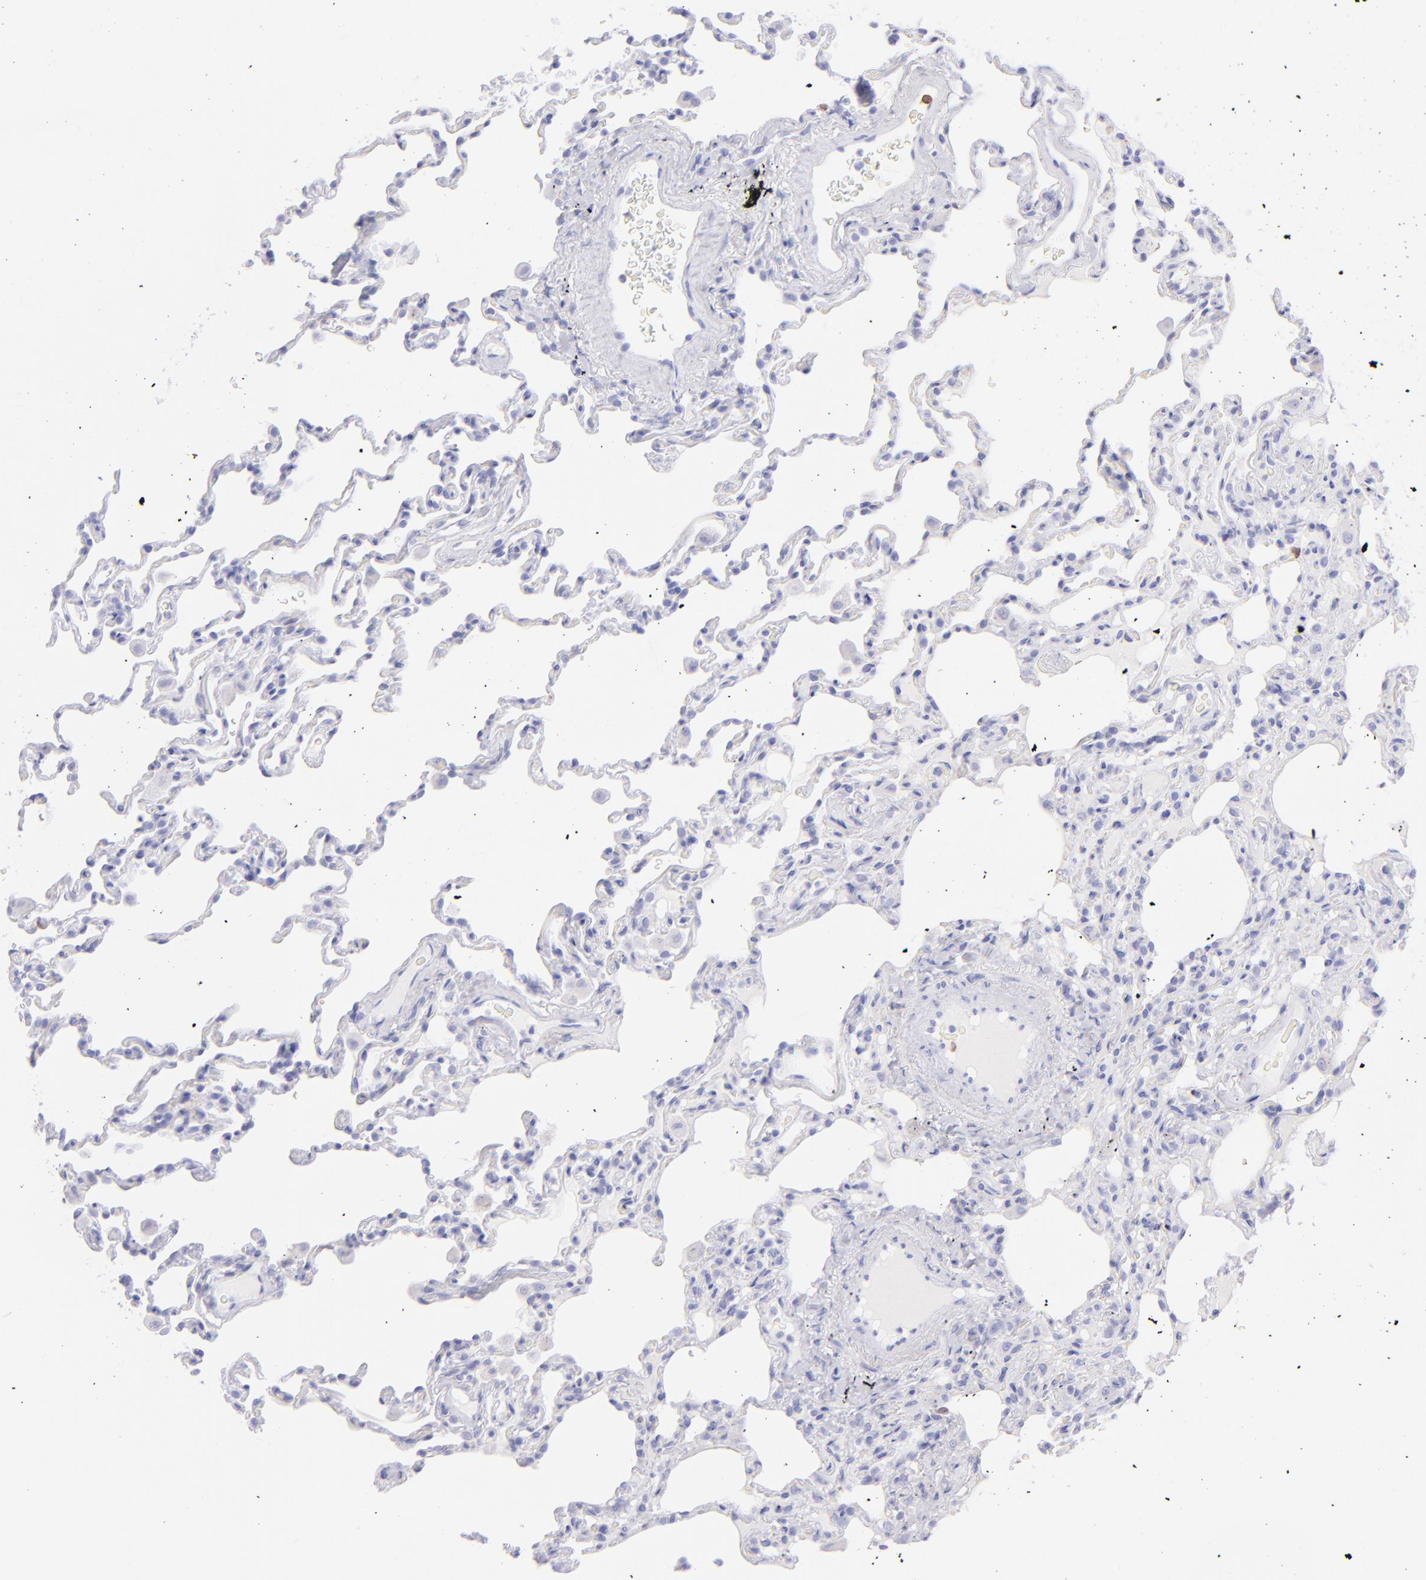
{"staining": {"intensity": "negative", "quantity": "none", "location": "none"}, "tissue": "lung", "cell_type": "Alveolar cells", "image_type": "normal", "snomed": [{"axis": "morphology", "description": "Normal tissue, NOS"}, {"axis": "topography", "description": "Lung"}], "caption": "Immunohistochemical staining of unremarkable human lung demonstrates no significant staining in alveolar cells.", "gene": "CD72", "patient": {"sex": "male", "age": 59}}